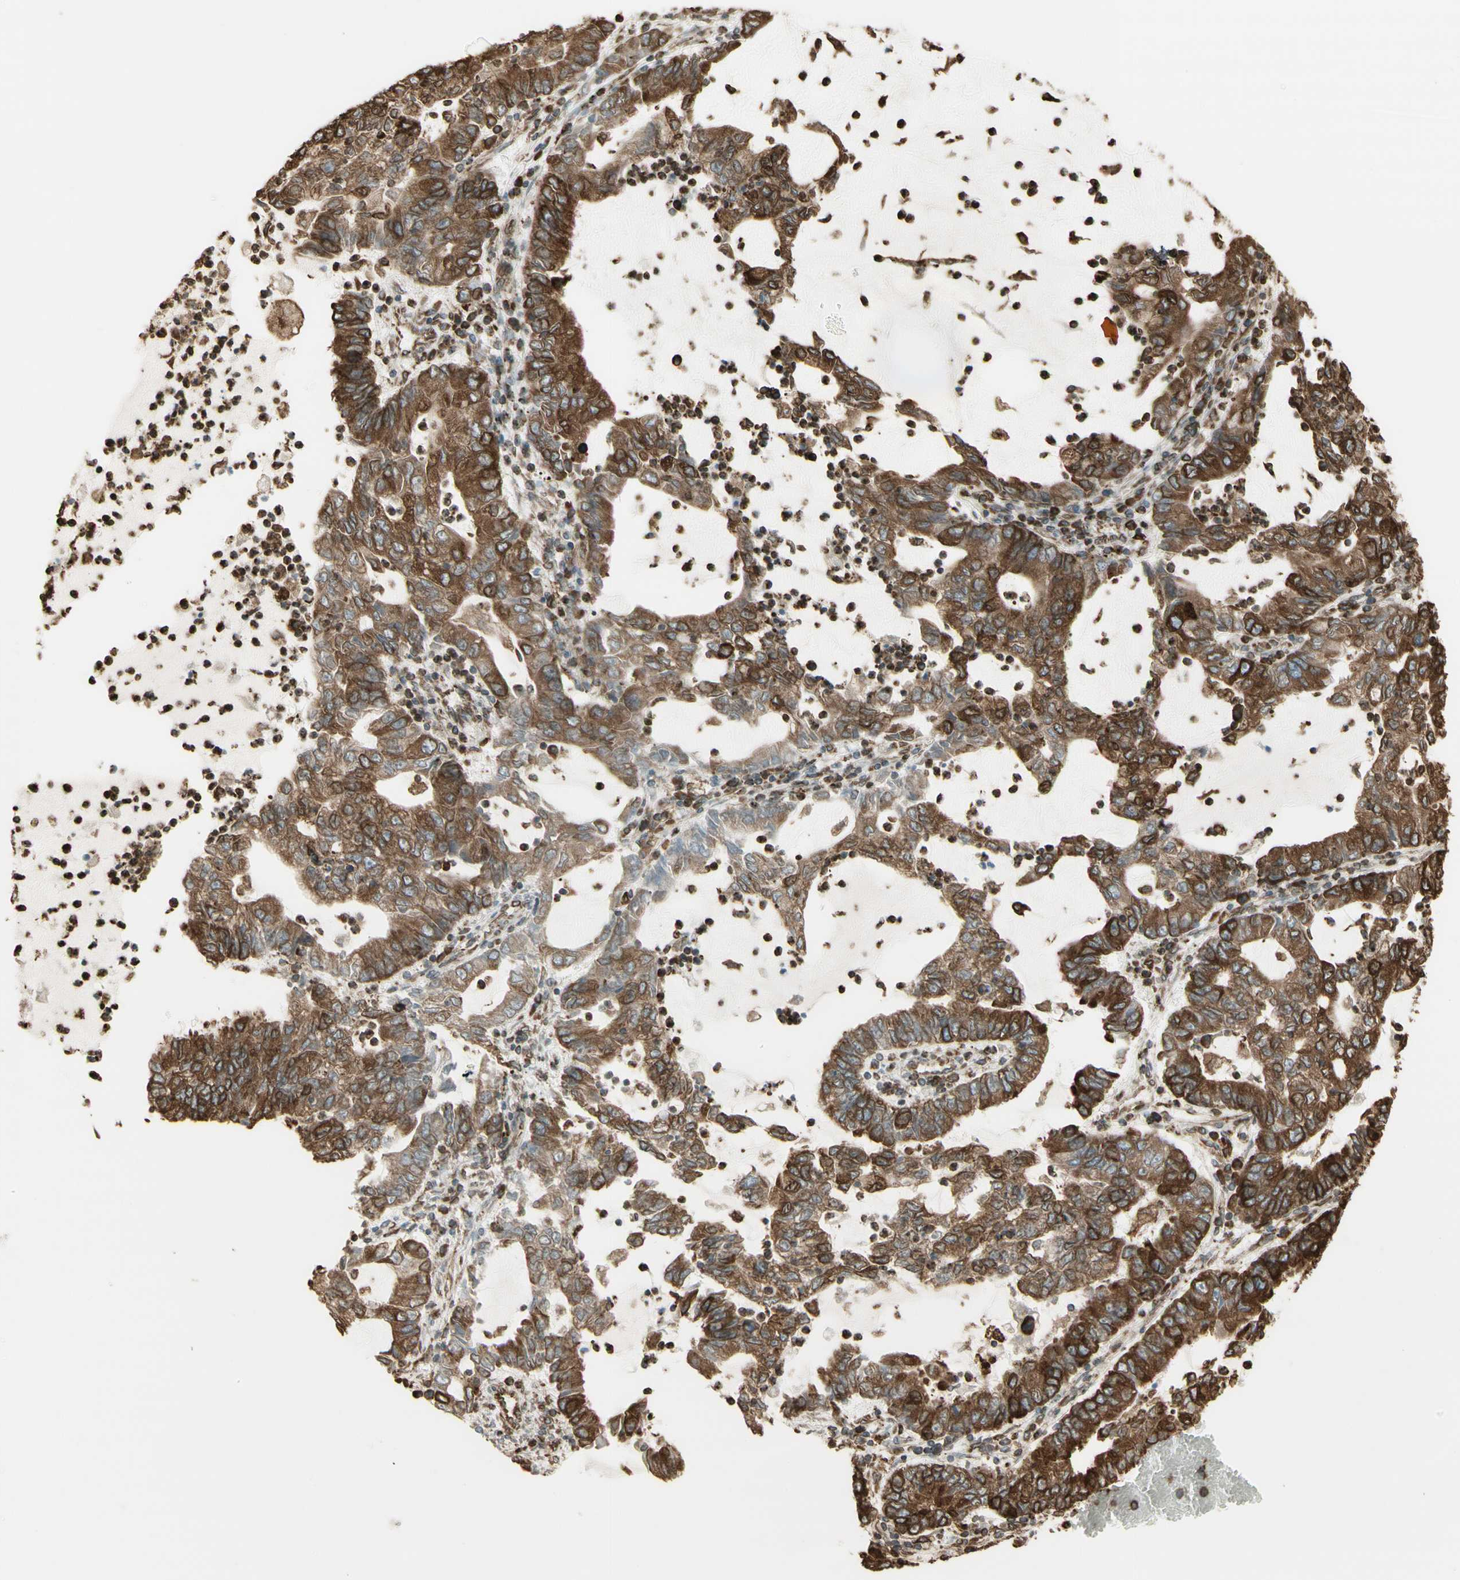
{"staining": {"intensity": "moderate", "quantity": ">75%", "location": "cytoplasmic/membranous"}, "tissue": "lung cancer", "cell_type": "Tumor cells", "image_type": "cancer", "snomed": [{"axis": "morphology", "description": "Adenocarcinoma, NOS"}, {"axis": "topography", "description": "Lung"}], "caption": "Lung cancer (adenocarcinoma) stained with a brown dye displays moderate cytoplasmic/membranous positive expression in about >75% of tumor cells.", "gene": "CANX", "patient": {"sex": "female", "age": 51}}